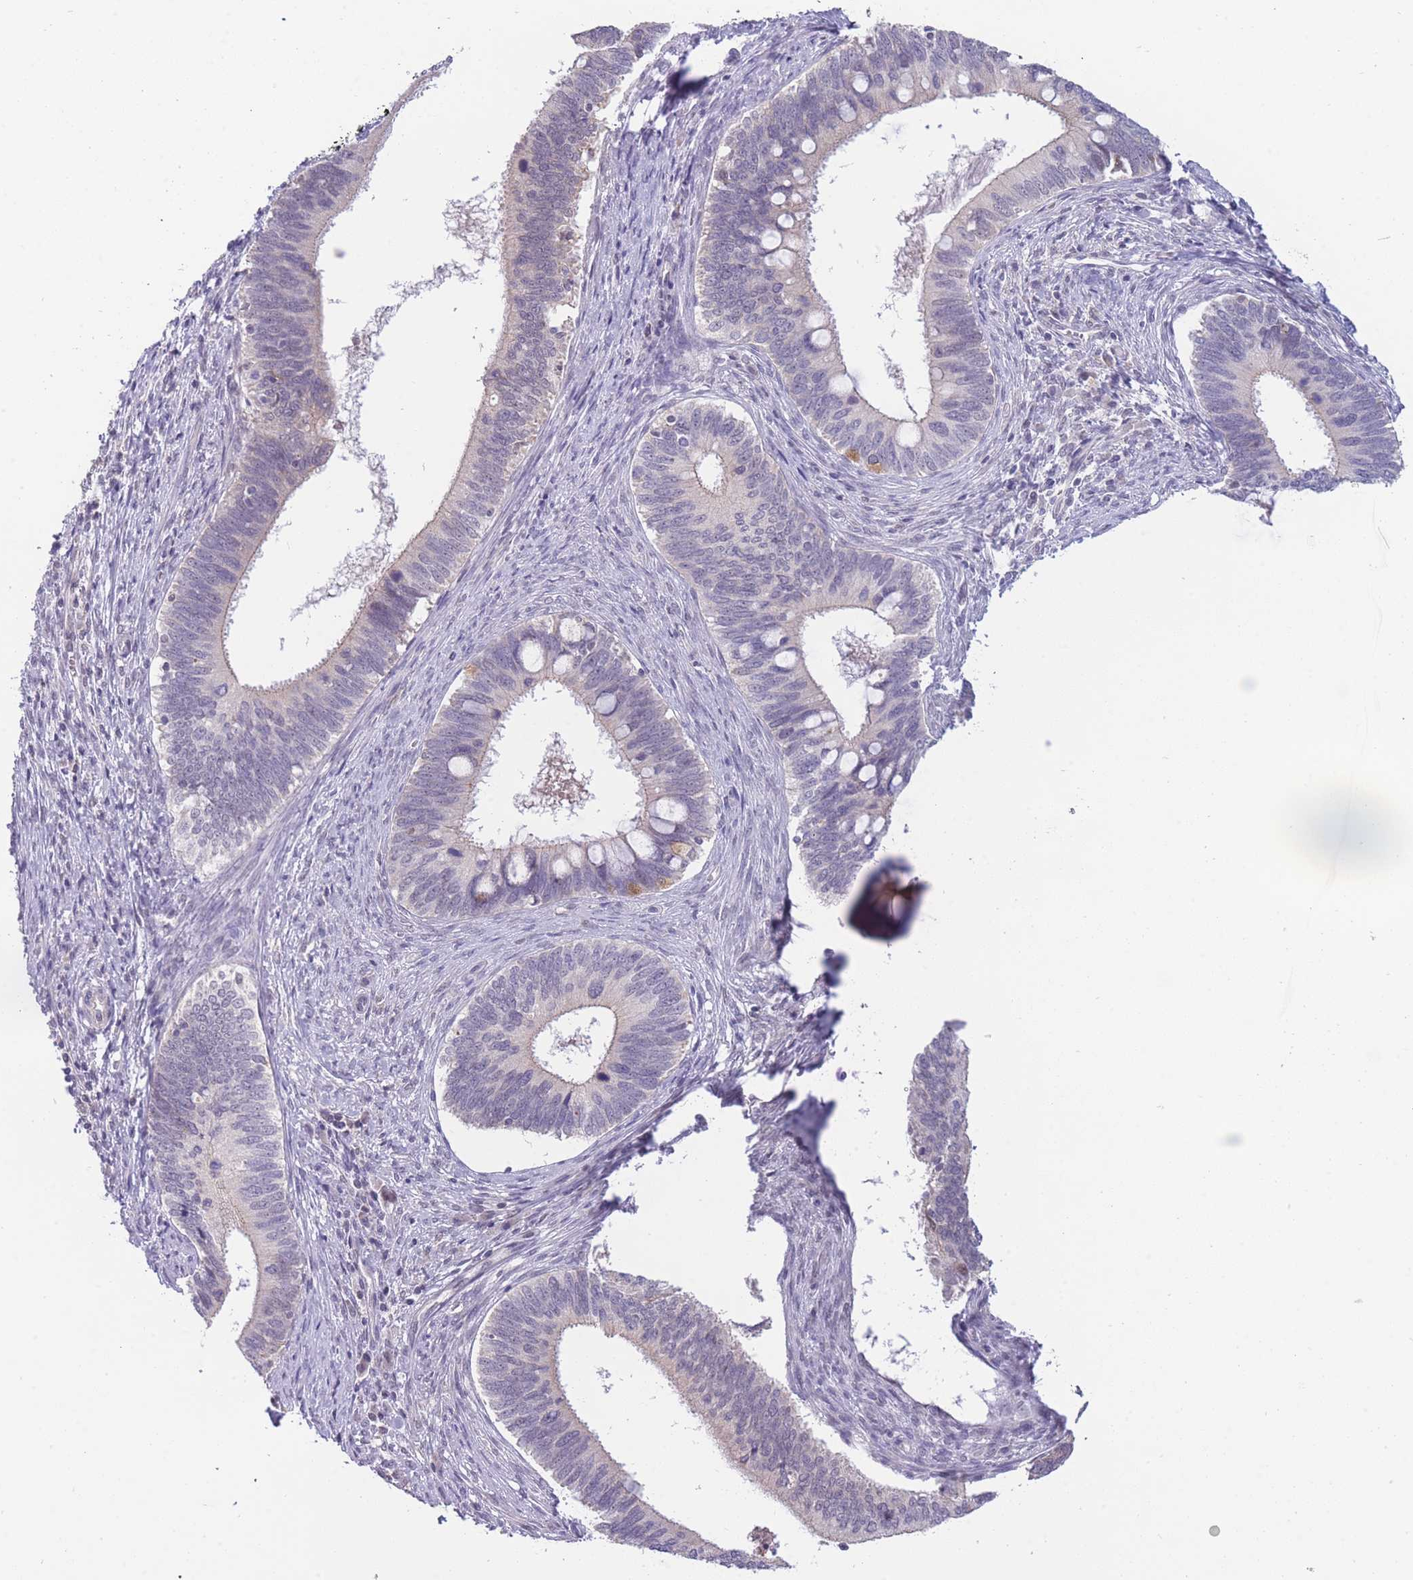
{"staining": {"intensity": "negative", "quantity": "none", "location": "none"}, "tissue": "cervical cancer", "cell_type": "Tumor cells", "image_type": "cancer", "snomed": [{"axis": "morphology", "description": "Adenocarcinoma, NOS"}, {"axis": "topography", "description": "Cervix"}], "caption": "The IHC image has no significant expression in tumor cells of cervical cancer (adenocarcinoma) tissue. (Brightfield microscopy of DAB IHC at high magnification).", "gene": "GOLGA6L25", "patient": {"sex": "female", "age": 42}}